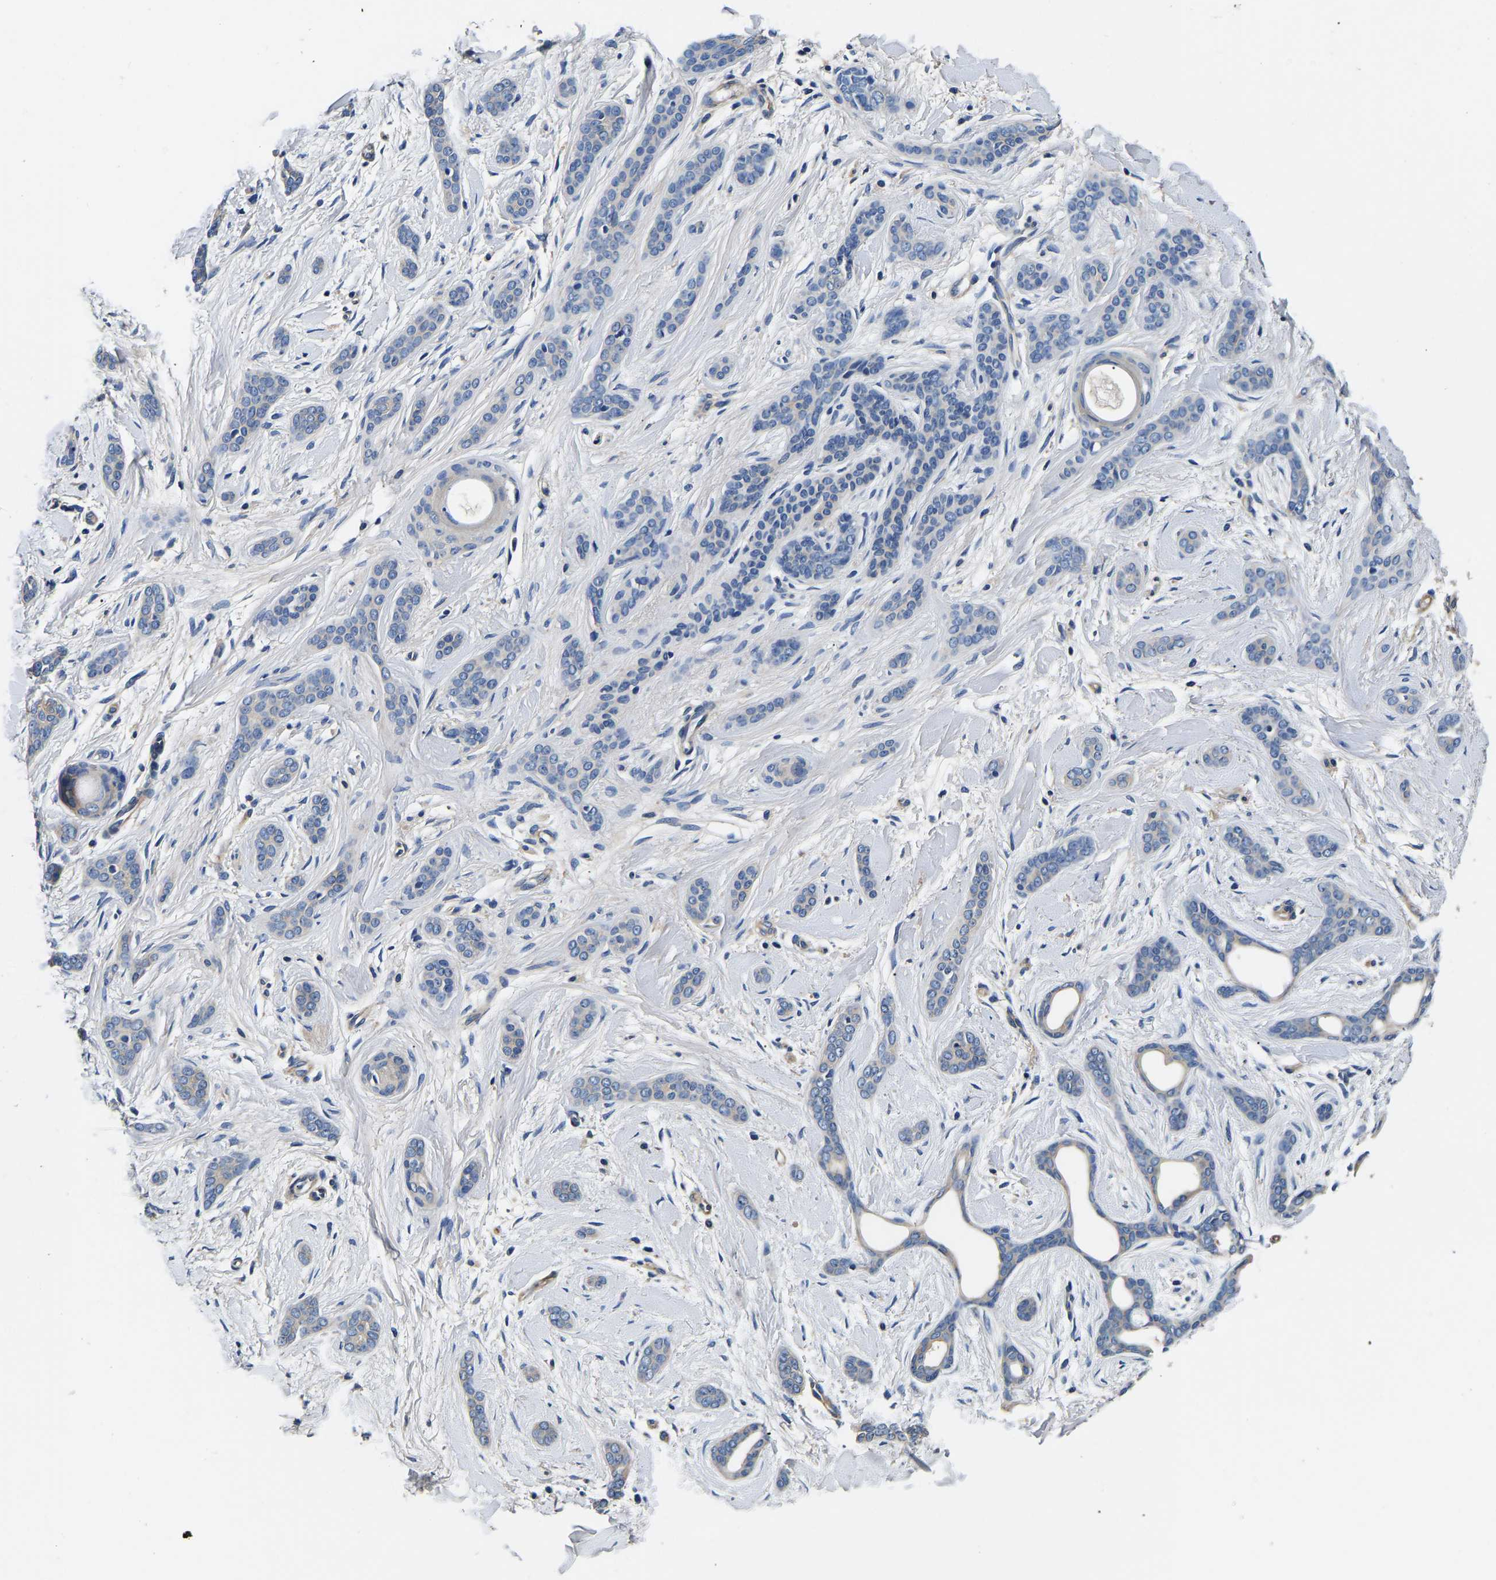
{"staining": {"intensity": "negative", "quantity": "none", "location": "none"}, "tissue": "skin cancer", "cell_type": "Tumor cells", "image_type": "cancer", "snomed": [{"axis": "morphology", "description": "Basal cell carcinoma"}, {"axis": "morphology", "description": "Adnexal tumor, benign"}, {"axis": "topography", "description": "Skin"}], "caption": "Tumor cells are negative for brown protein staining in skin cancer.", "gene": "SH3GLB1", "patient": {"sex": "female", "age": 42}}